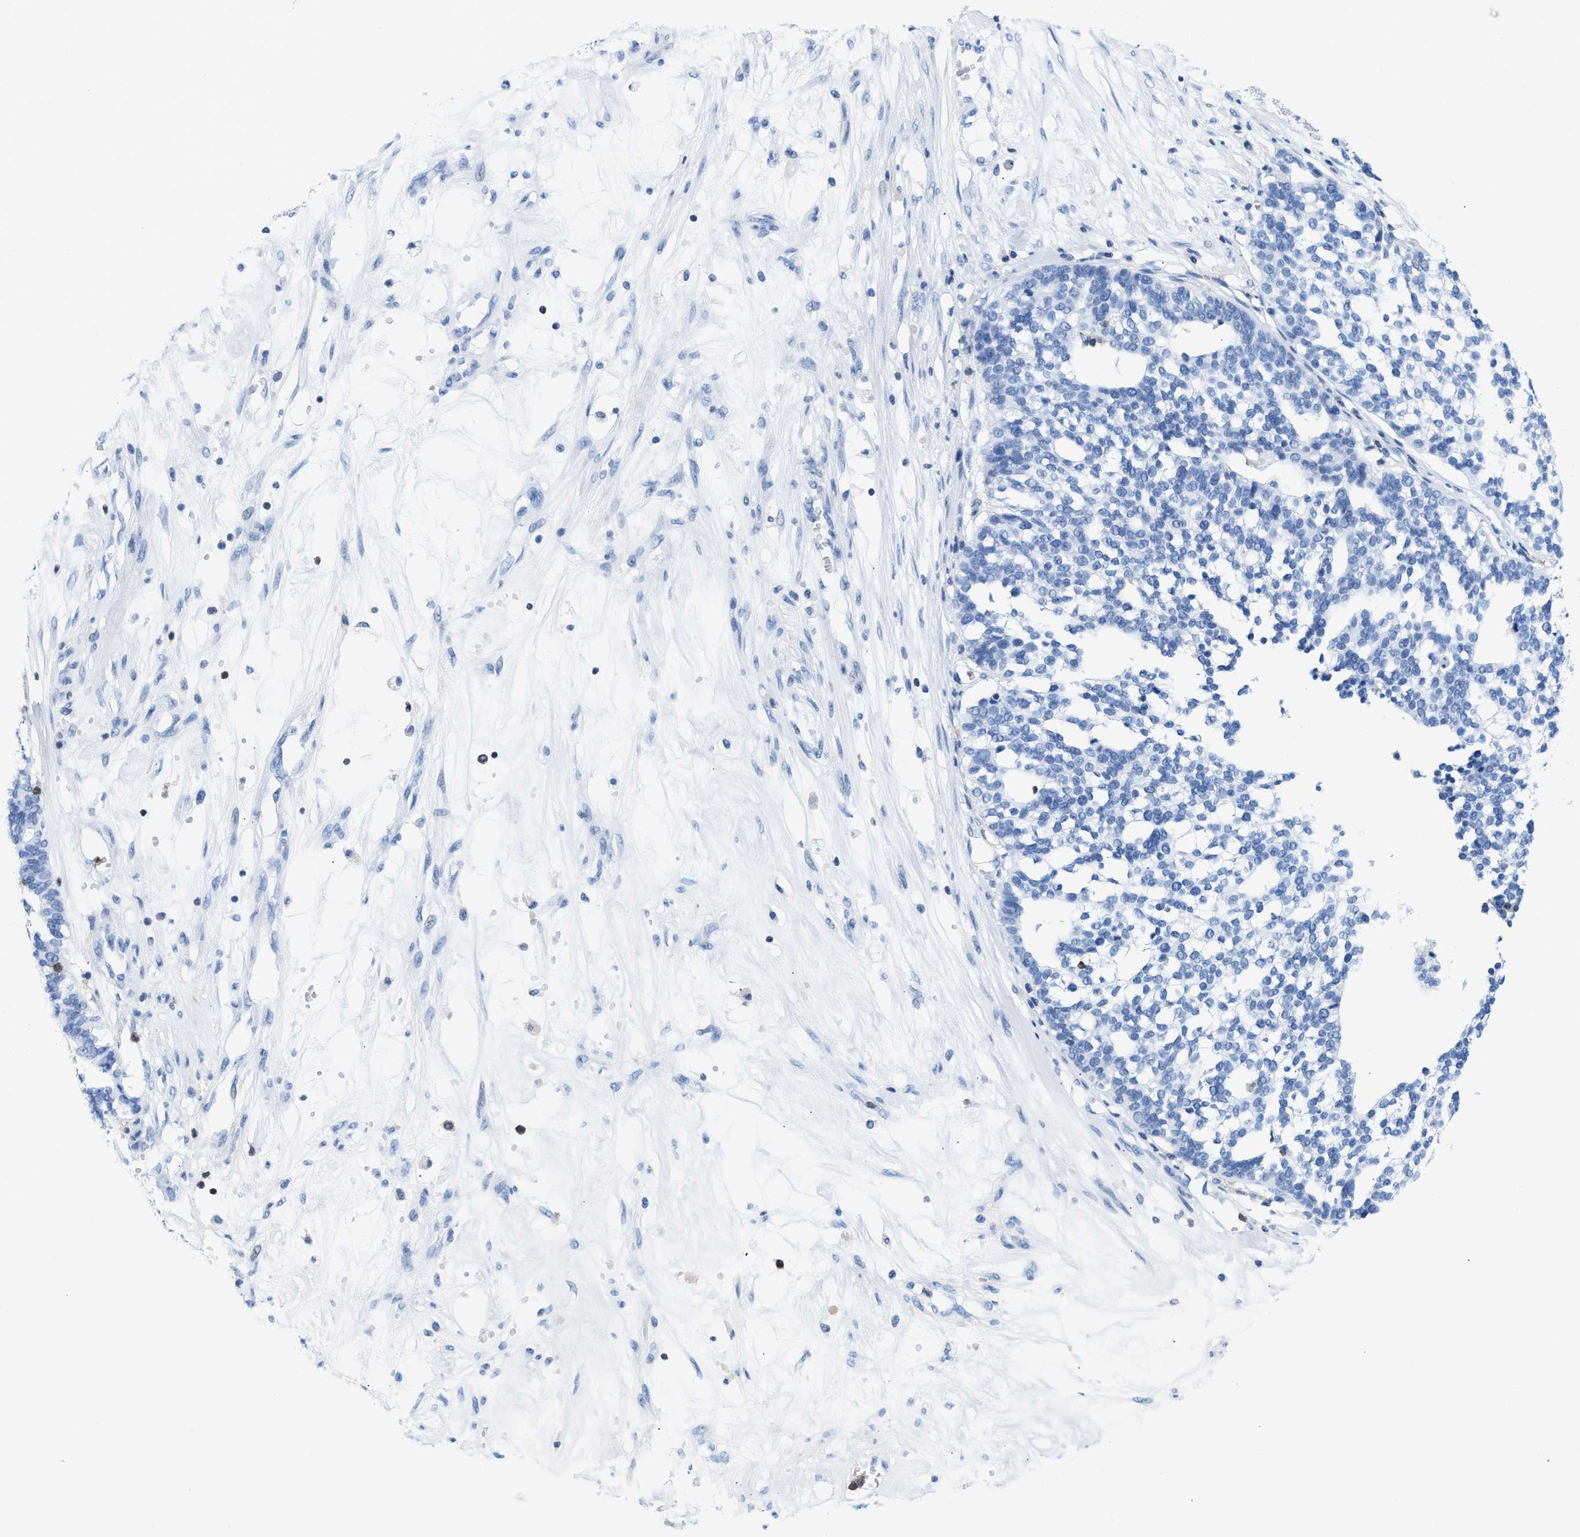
{"staining": {"intensity": "negative", "quantity": "none", "location": "none"}, "tissue": "ovarian cancer", "cell_type": "Tumor cells", "image_type": "cancer", "snomed": [{"axis": "morphology", "description": "Cystadenocarcinoma, serous, NOS"}, {"axis": "topography", "description": "Ovary"}], "caption": "High power microscopy photomicrograph of an IHC histopathology image of ovarian cancer (serous cystadenocarcinoma), revealing no significant positivity in tumor cells. (IHC, brightfield microscopy, high magnification).", "gene": "LCP1", "patient": {"sex": "female", "age": 59}}